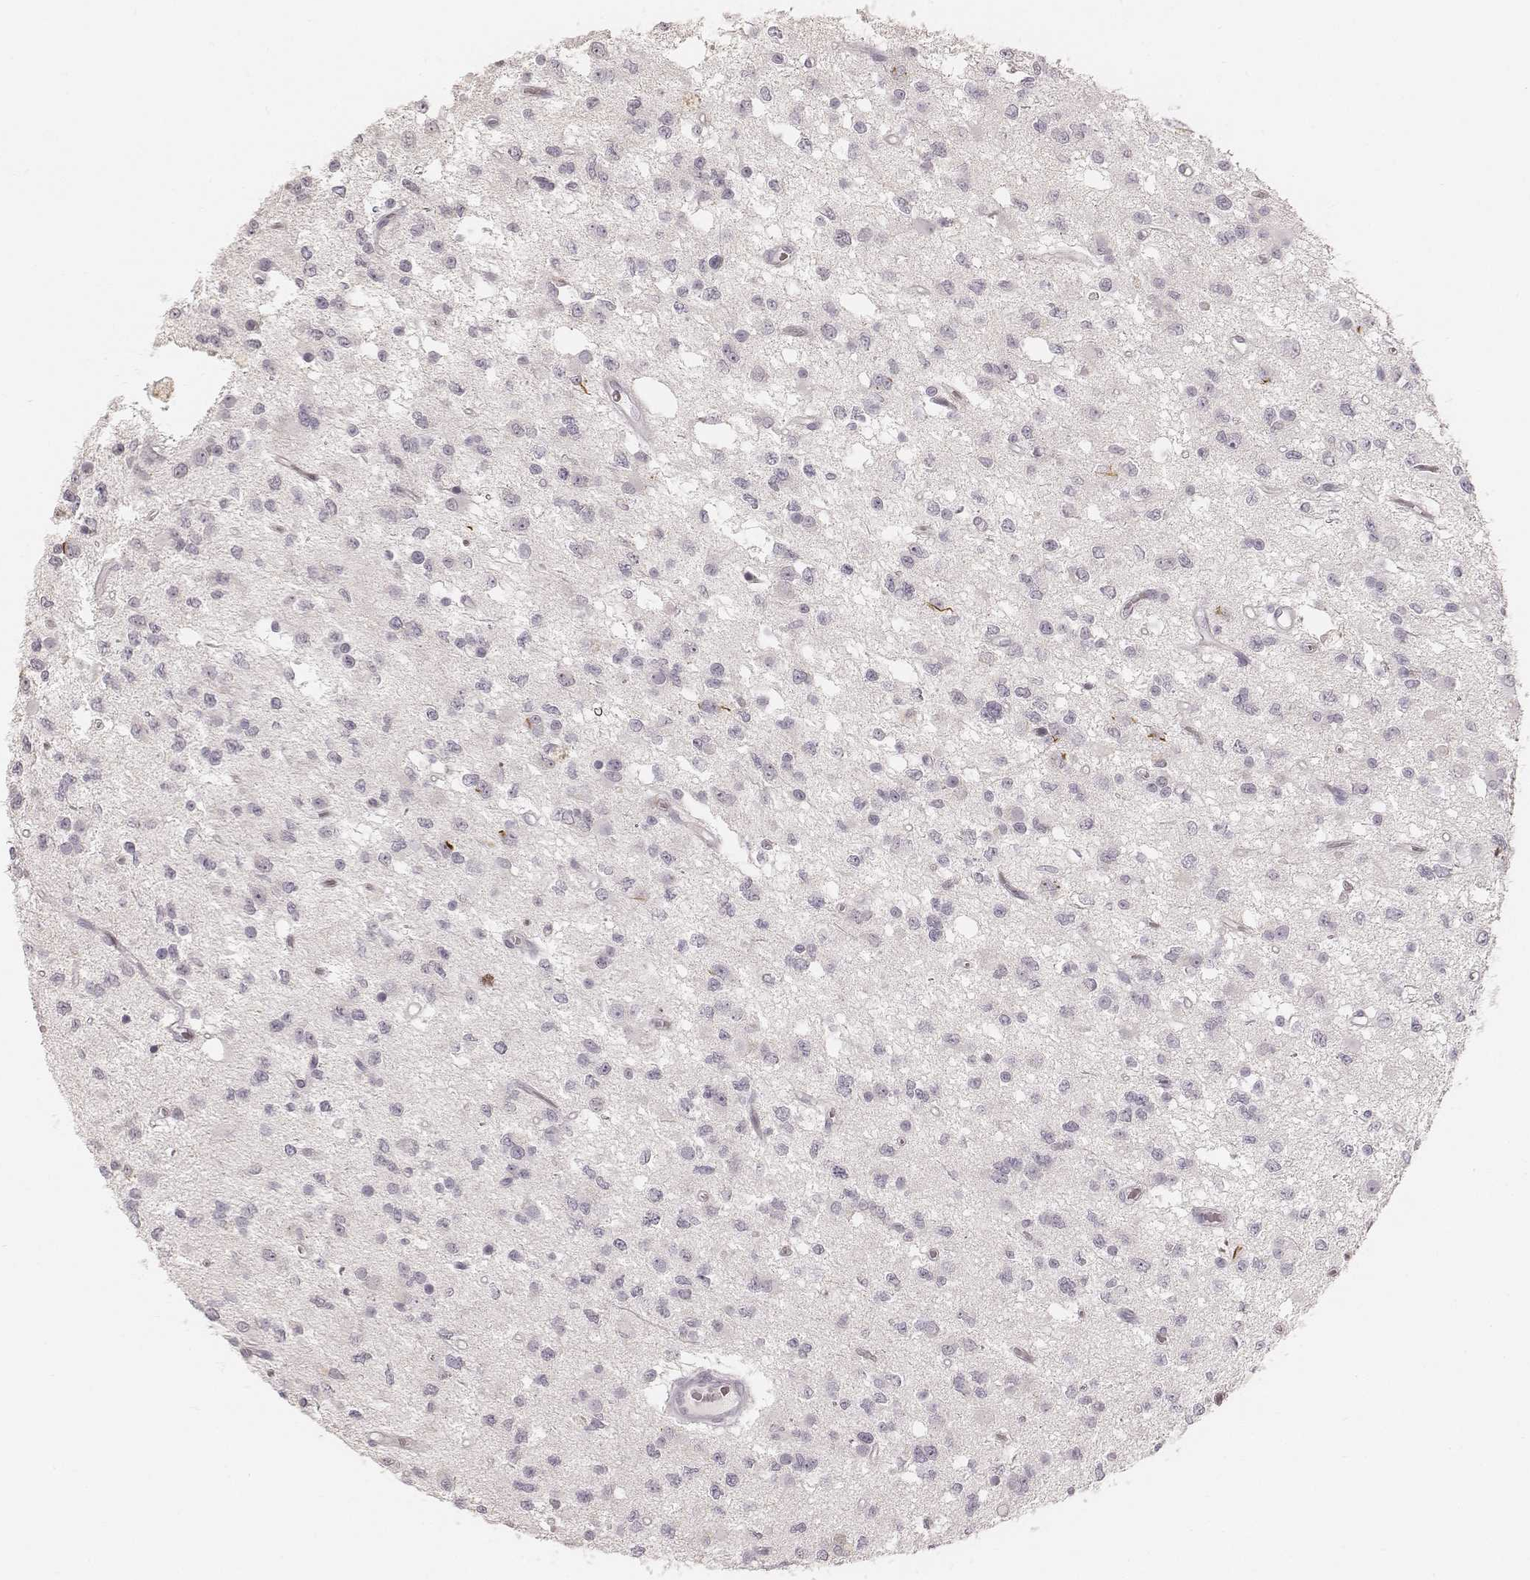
{"staining": {"intensity": "negative", "quantity": "none", "location": "none"}, "tissue": "glioma", "cell_type": "Tumor cells", "image_type": "cancer", "snomed": [{"axis": "morphology", "description": "Glioma, malignant, Low grade"}, {"axis": "topography", "description": "Brain"}], "caption": "Low-grade glioma (malignant) was stained to show a protein in brown. There is no significant staining in tumor cells.", "gene": "TEX37", "patient": {"sex": "female", "age": 45}}